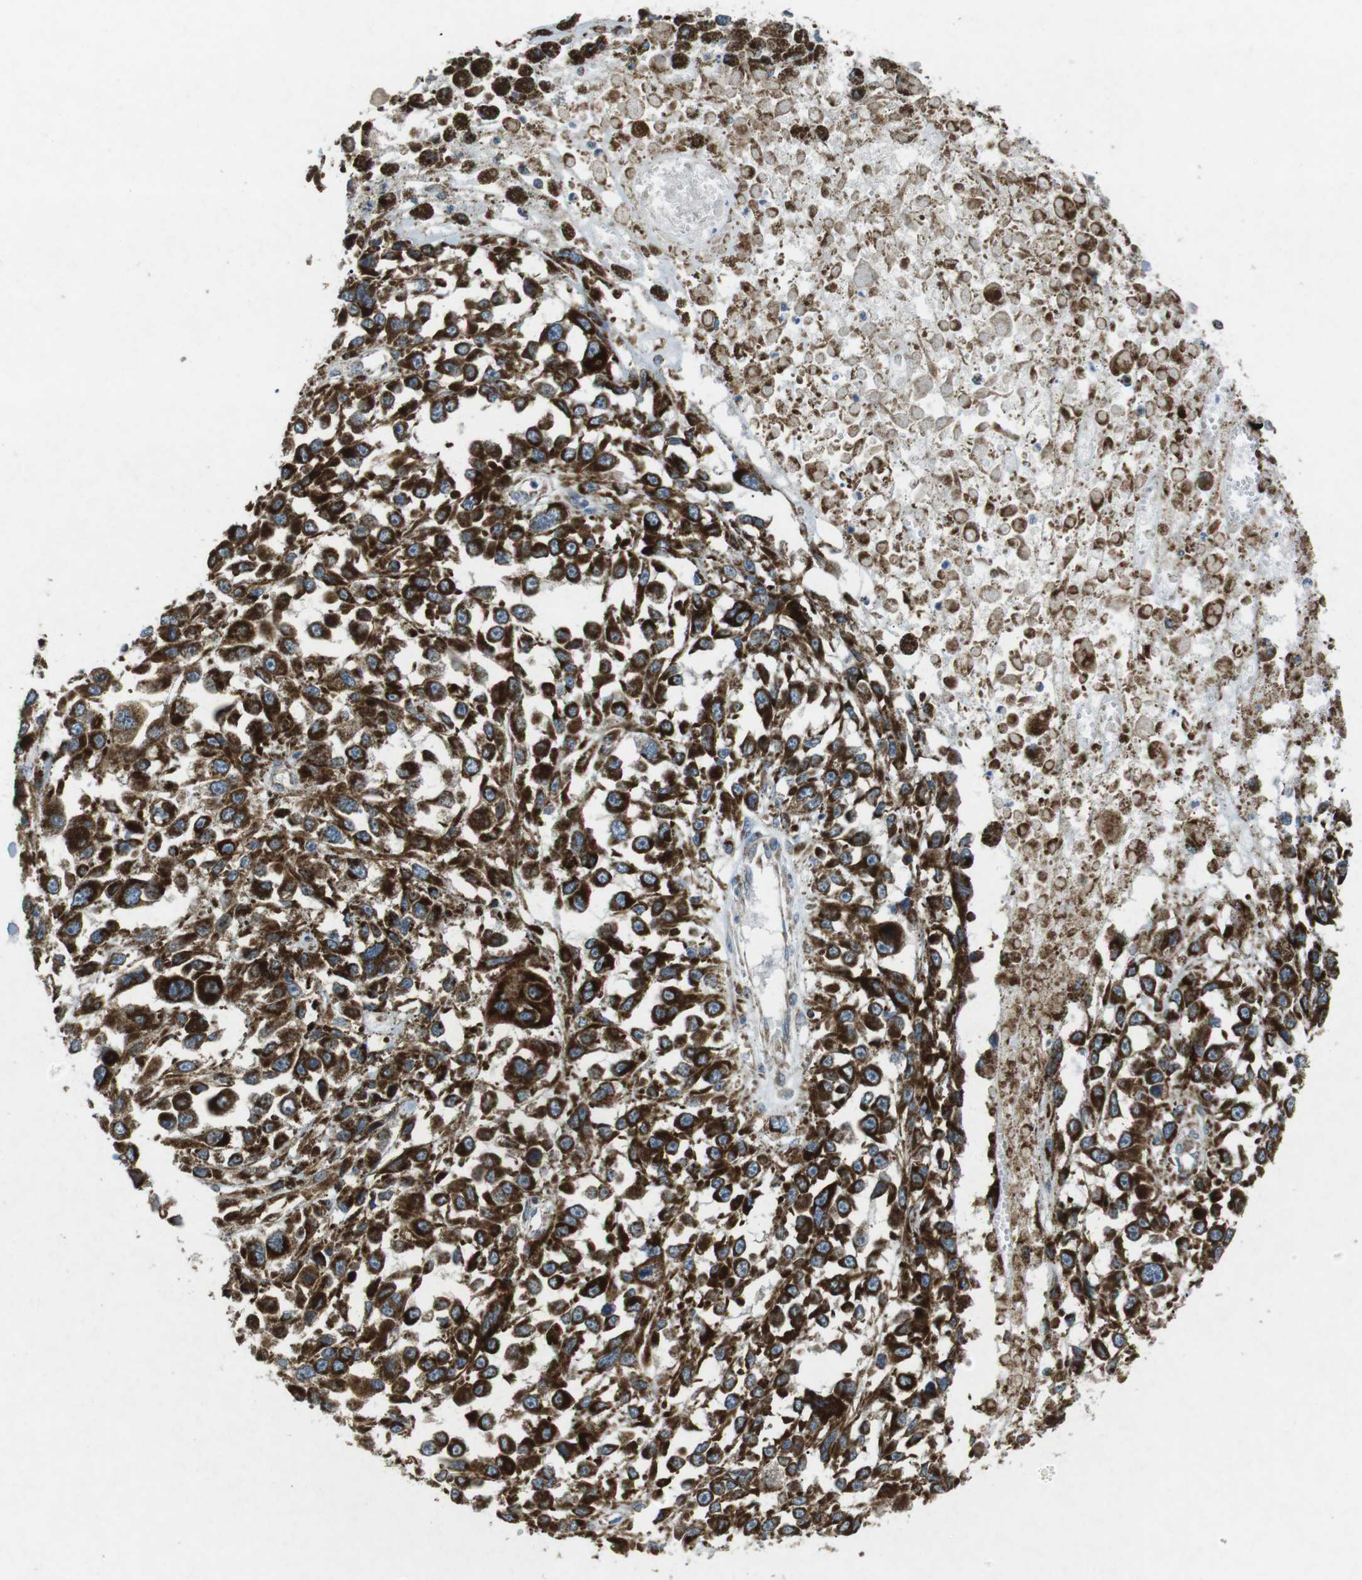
{"staining": {"intensity": "strong", "quantity": ">75%", "location": "cytoplasmic/membranous"}, "tissue": "melanoma", "cell_type": "Tumor cells", "image_type": "cancer", "snomed": [{"axis": "morphology", "description": "Malignant melanoma, Metastatic site"}, {"axis": "topography", "description": "Lymph node"}], "caption": "The micrograph demonstrates immunohistochemical staining of melanoma. There is strong cytoplasmic/membranous staining is seen in approximately >75% of tumor cells.", "gene": "BACE1", "patient": {"sex": "male", "age": 59}}